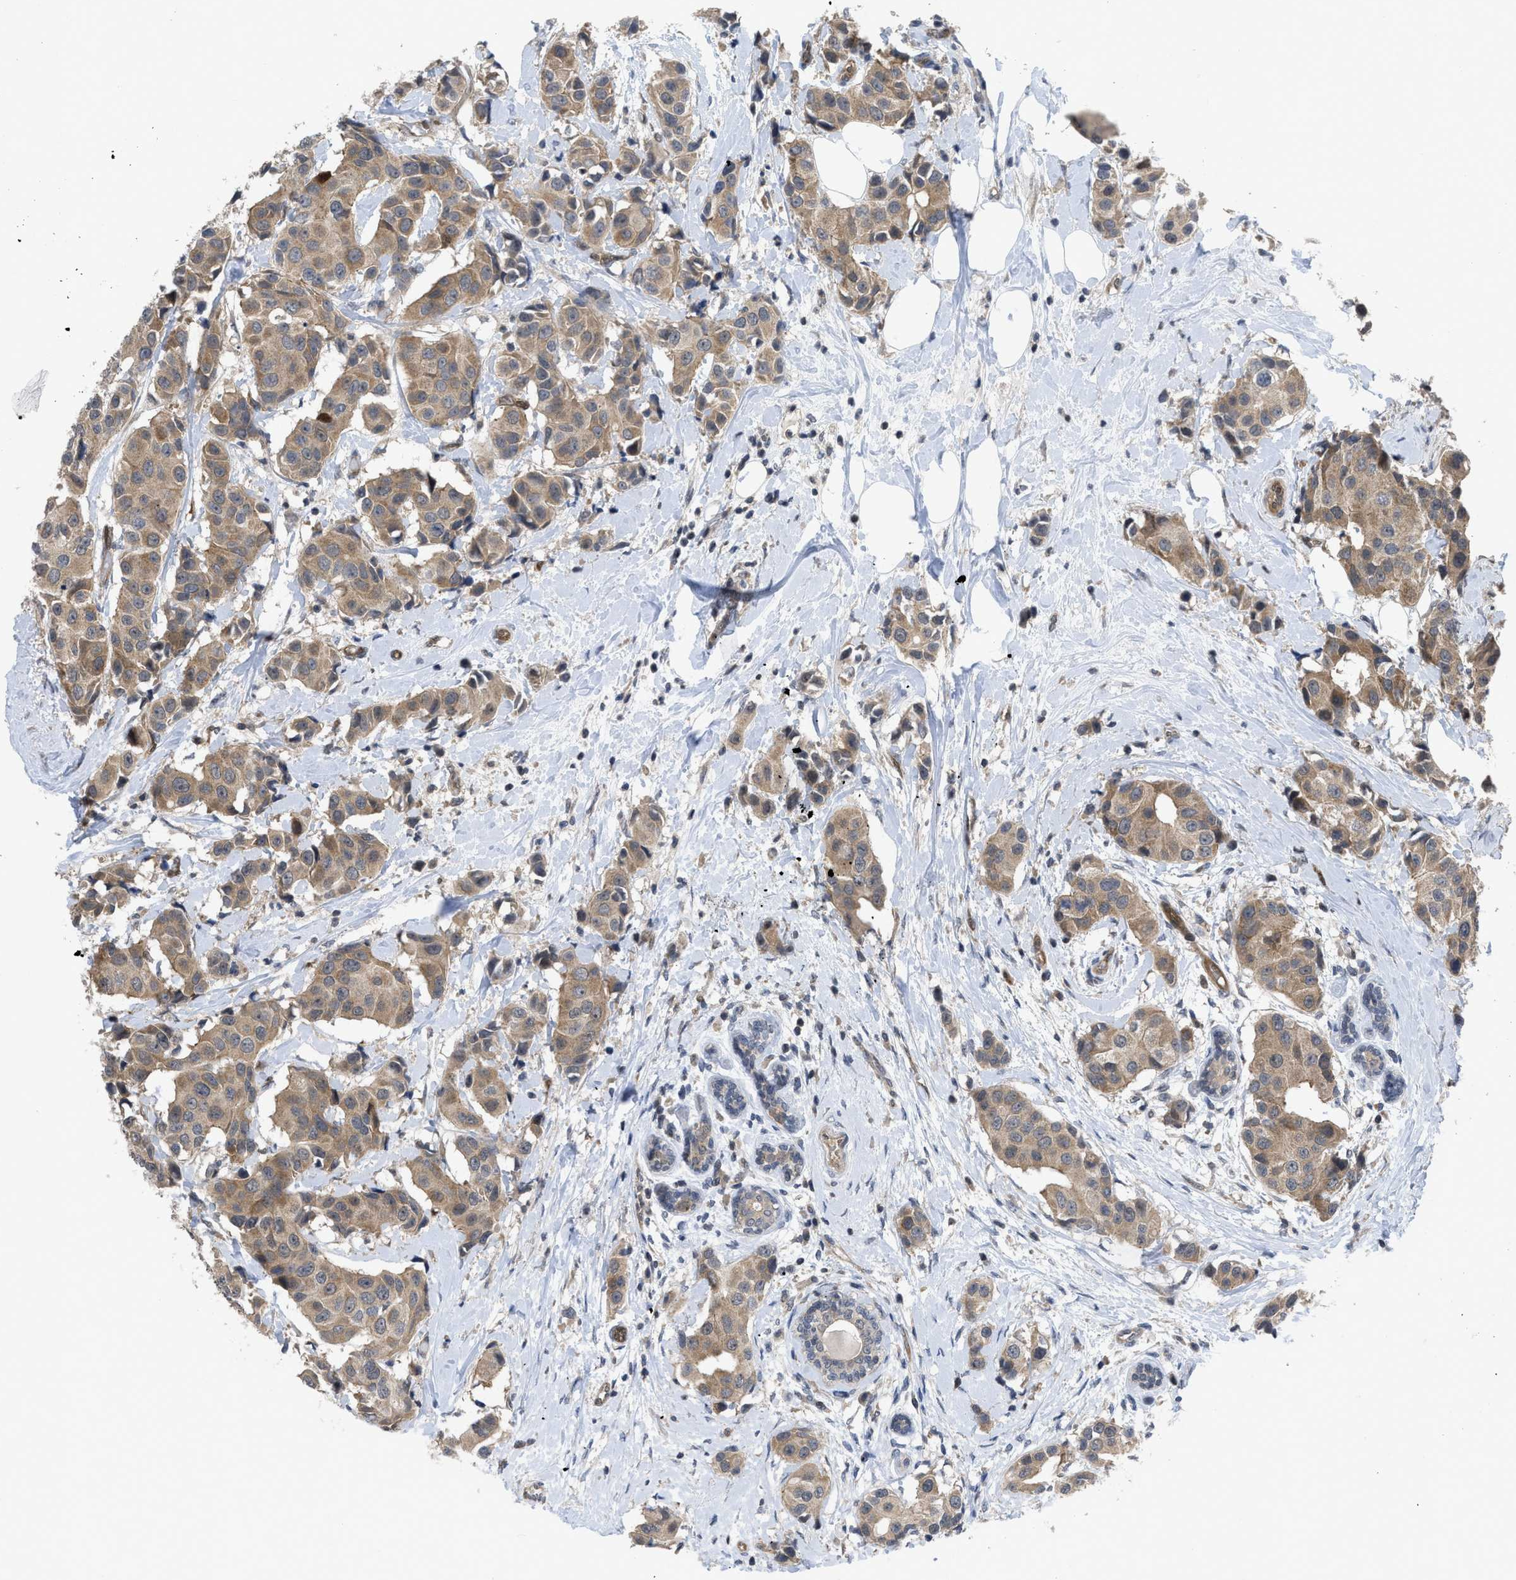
{"staining": {"intensity": "moderate", "quantity": ">75%", "location": "cytoplasmic/membranous"}, "tissue": "breast cancer", "cell_type": "Tumor cells", "image_type": "cancer", "snomed": [{"axis": "morphology", "description": "Normal tissue, NOS"}, {"axis": "morphology", "description": "Duct carcinoma"}, {"axis": "topography", "description": "Breast"}], "caption": "Immunohistochemistry (IHC) of invasive ductal carcinoma (breast) displays medium levels of moderate cytoplasmic/membranous staining in approximately >75% of tumor cells. The protein of interest is stained brown, and the nuclei are stained in blue (DAB IHC with brightfield microscopy, high magnification).", "gene": "LDAF1", "patient": {"sex": "female", "age": 39}}